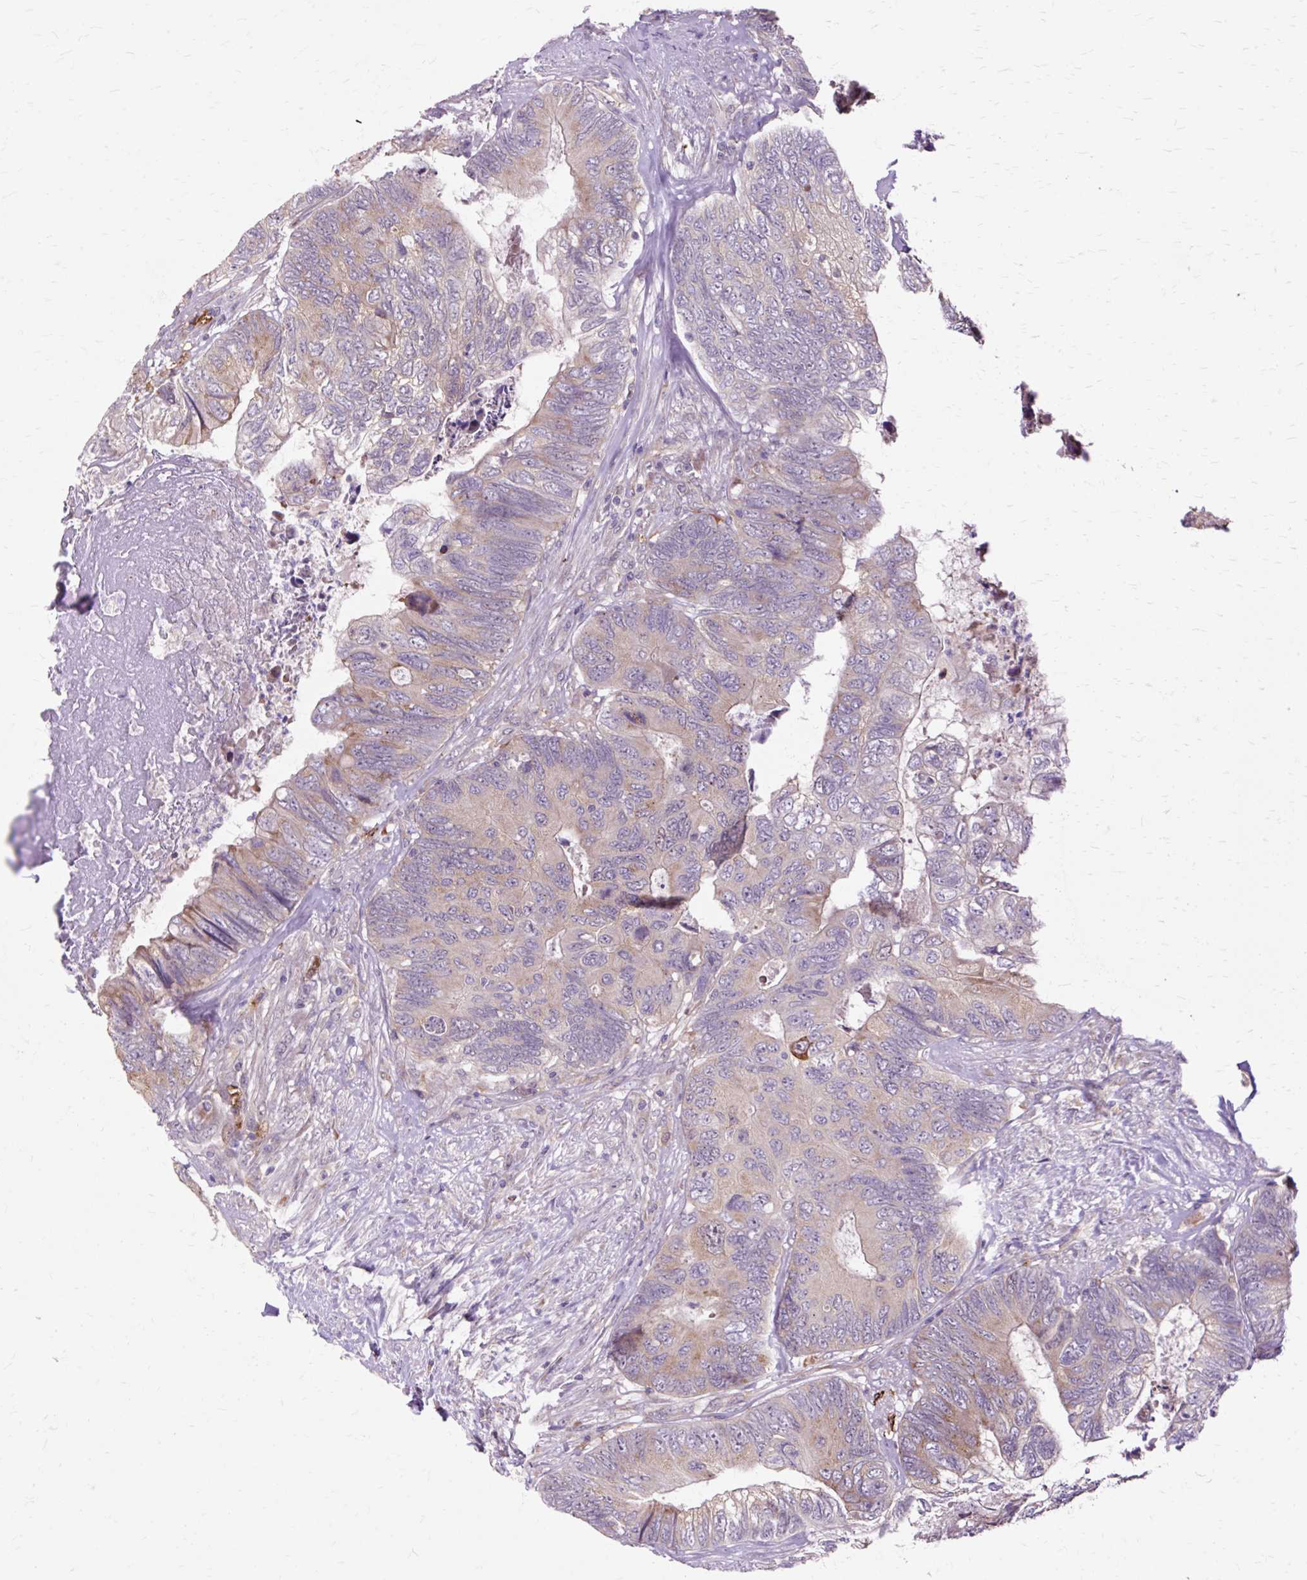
{"staining": {"intensity": "moderate", "quantity": "25%-75%", "location": "cytoplasmic/membranous"}, "tissue": "colorectal cancer", "cell_type": "Tumor cells", "image_type": "cancer", "snomed": [{"axis": "morphology", "description": "Adenocarcinoma, NOS"}, {"axis": "topography", "description": "Colon"}], "caption": "High-power microscopy captured an immunohistochemistry (IHC) image of colorectal cancer (adenocarcinoma), revealing moderate cytoplasmic/membranous staining in about 25%-75% of tumor cells. The staining was performed using DAB (3,3'-diaminobenzidine), with brown indicating positive protein expression. Nuclei are stained blue with hematoxylin.", "gene": "GEMIN2", "patient": {"sex": "female", "age": 67}}